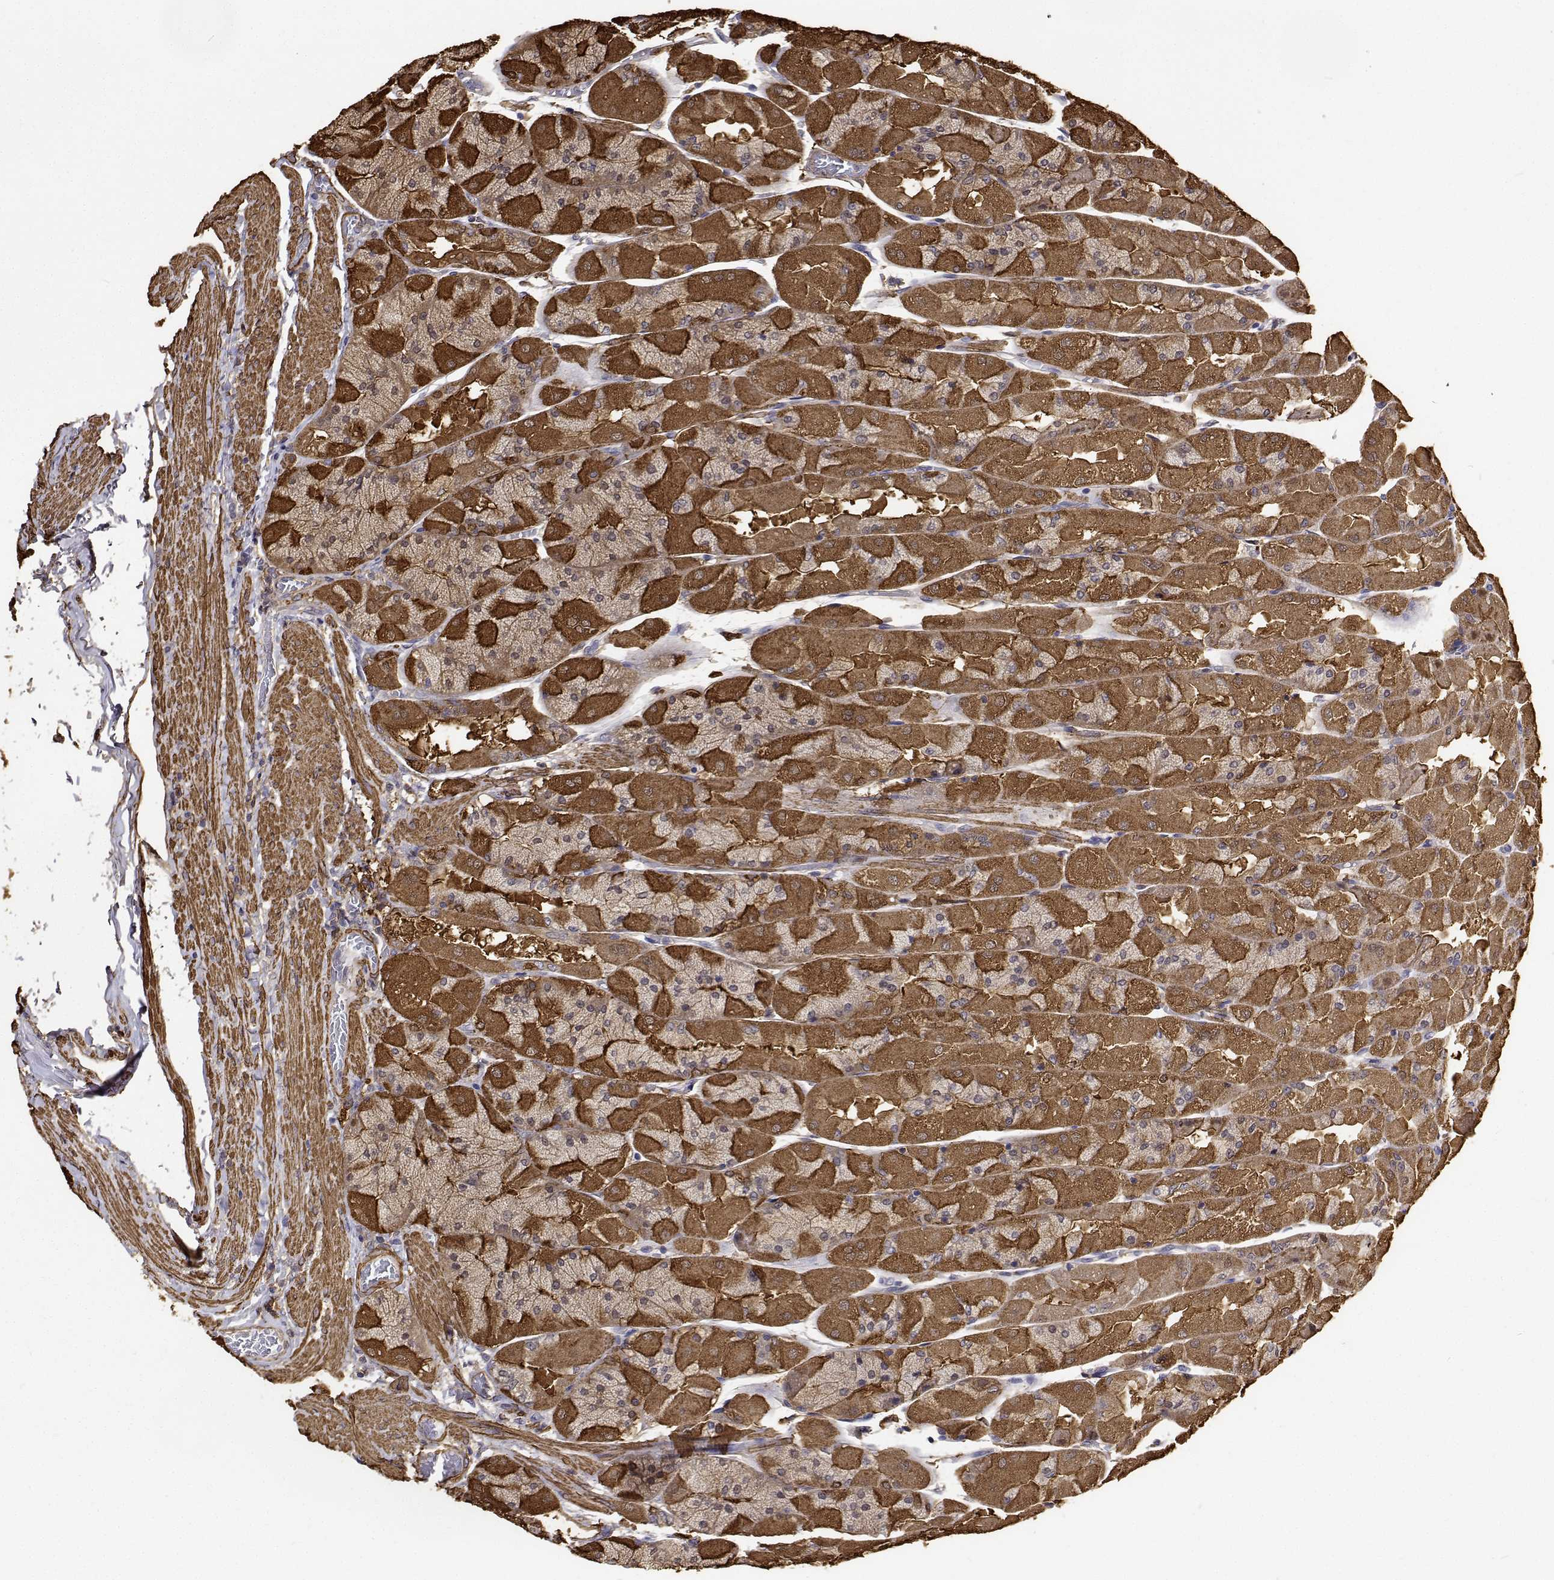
{"staining": {"intensity": "strong", "quantity": ">75%", "location": "cytoplasmic/membranous"}, "tissue": "stomach", "cell_type": "Glandular cells", "image_type": "normal", "snomed": [{"axis": "morphology", "description": "Normal tissue, NOS"}, {"axis": "topography", "description": "Stomach"}], "caption": "Benign stomach displays strong cytoplasmic/membranous staining in about >75% of glandular cells.", "gene": "PCID2", "patient": {"sex": "female", "age": 61}}